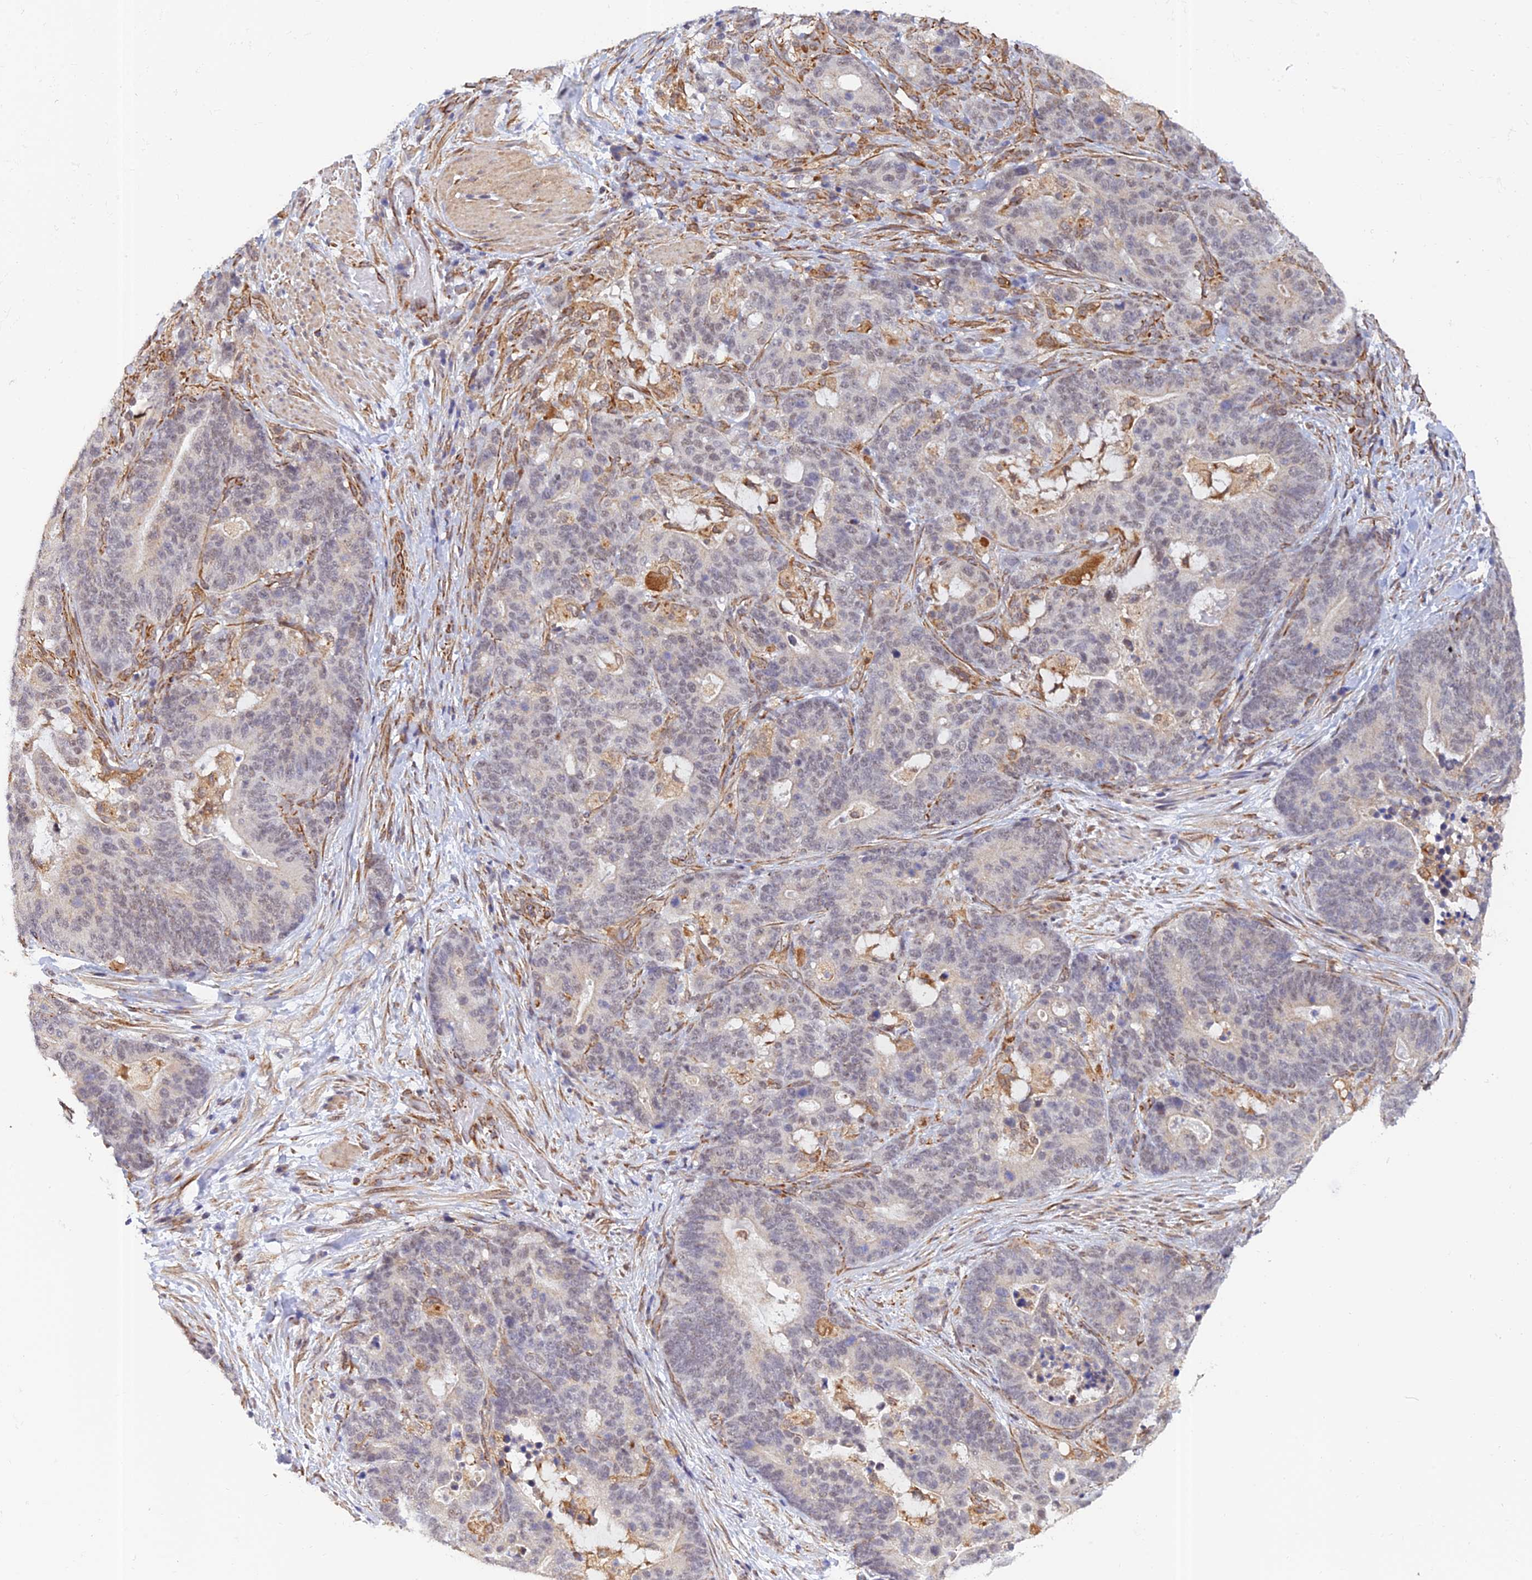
{"staining": {"intensity": "weak", "quantity": "<25%", "location": "nuclear"}, "tissue": "stomach cancer", "cell_type": "Tumor cells", "image_type": "cancer", "snomed": [{"axis": "morphology", "description": "Normal tissue, NOS"}, {"axis": "morphology", "description": "Adenocarcinoma, NOS"}, {"axis": "topography", "description": "Stomach"}], "caption": "This is an IHC photomicrograph of human stomach adenocarcinoma. There is no expression in tumor cells.", "gene": "PAGR1", "patient": {"sex": "female", "age": 64}}